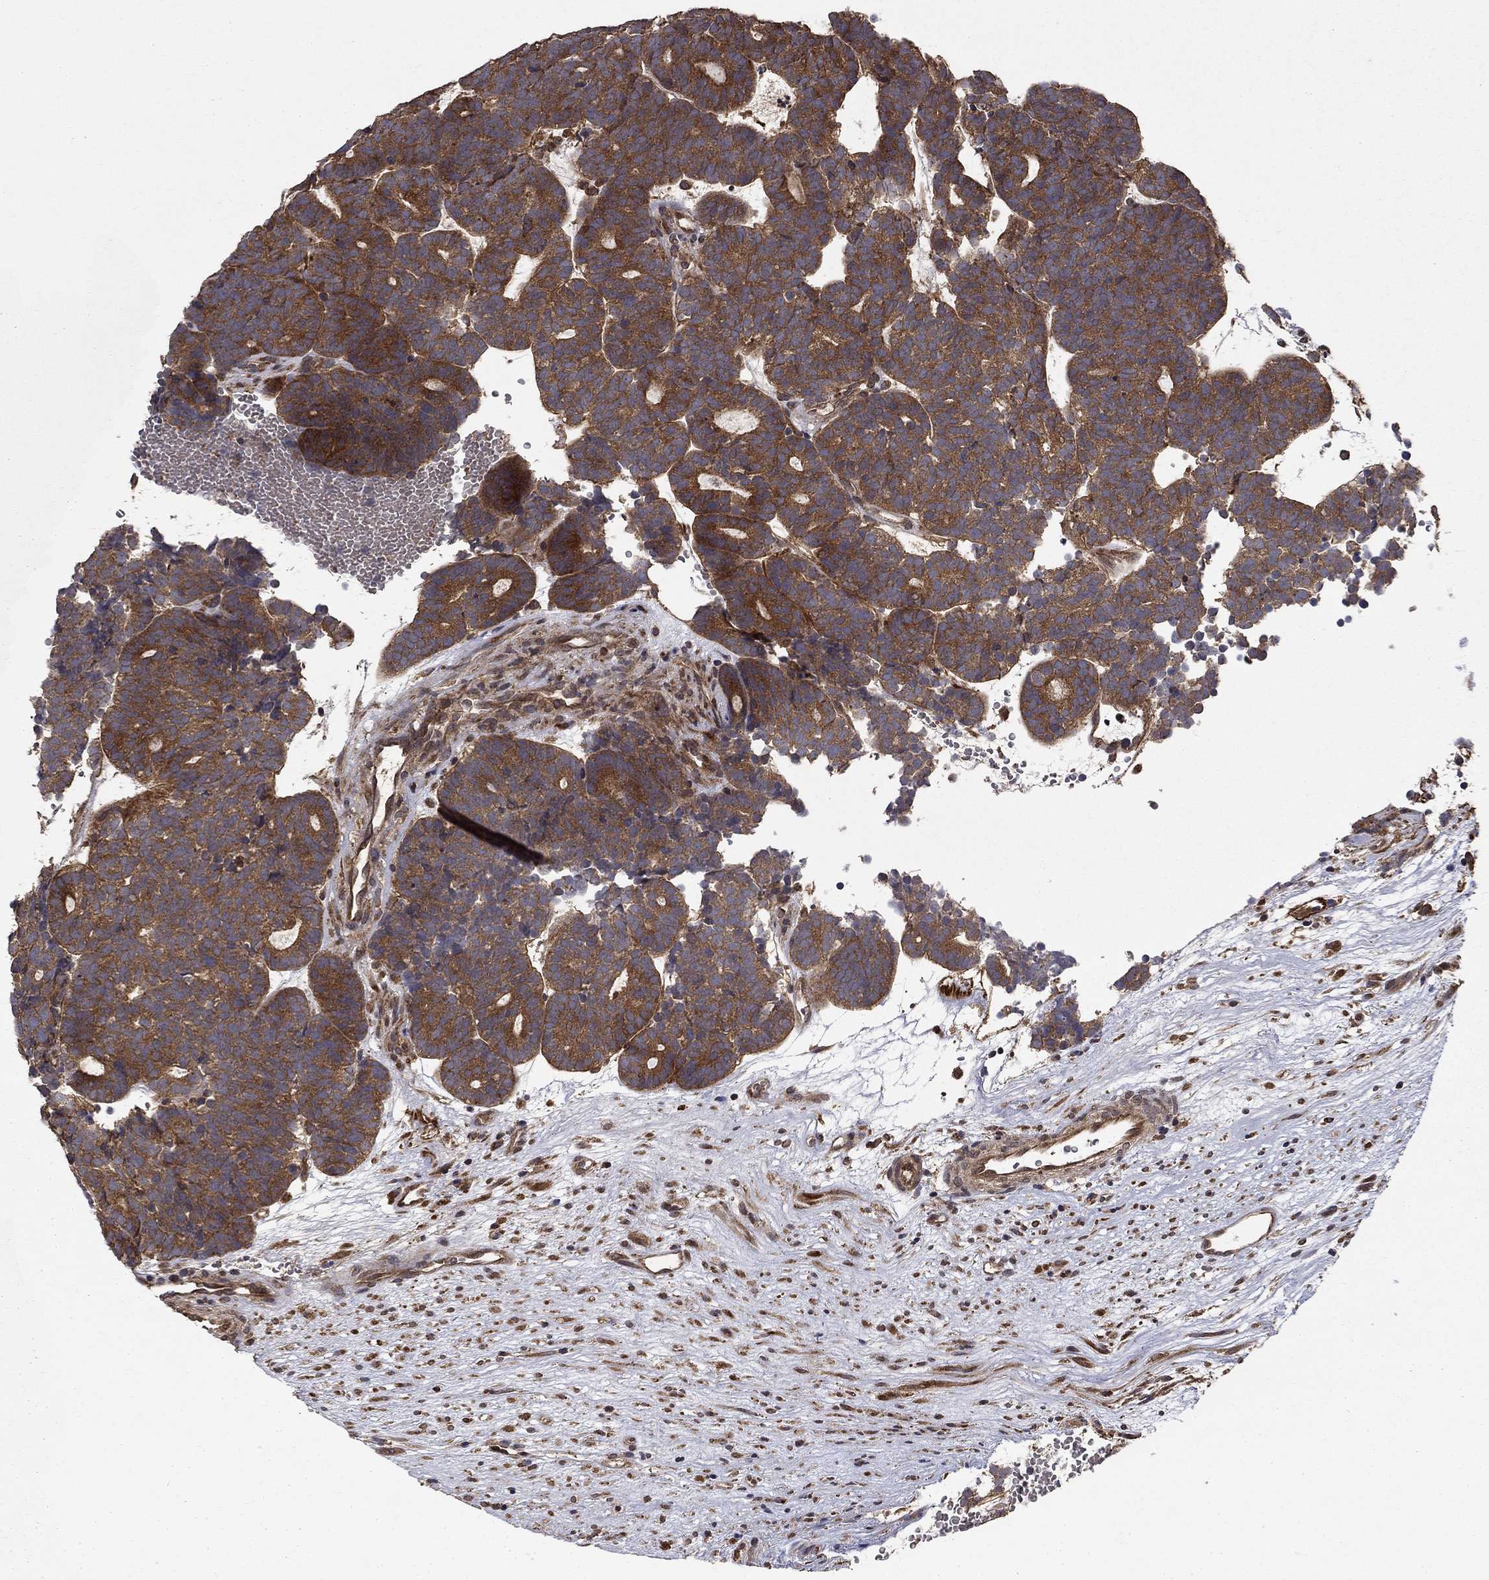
{"staining": {"intensity": "strong", "quantity": ">75%", "location": "cytoplasmic/membranous"}, "tissue": "head and neck cancer", "cell_type": "Tumor cells", "image_type": "cancer", "snomed": [{"axis": "morphology", "description": "Adenocarcinoma, NOS"}, {"axis": "topography", "description": "Head-Neck"}], "caption": "Protein staining displays strong cytoplasmic/membranous staining in about >75% of tumor cells in head and neck adenocarcinoma. (IHC, brightfield microscopy, high magnification).", "gene": "BABAM2", "patient": {"sex": "female", "age": 81}}